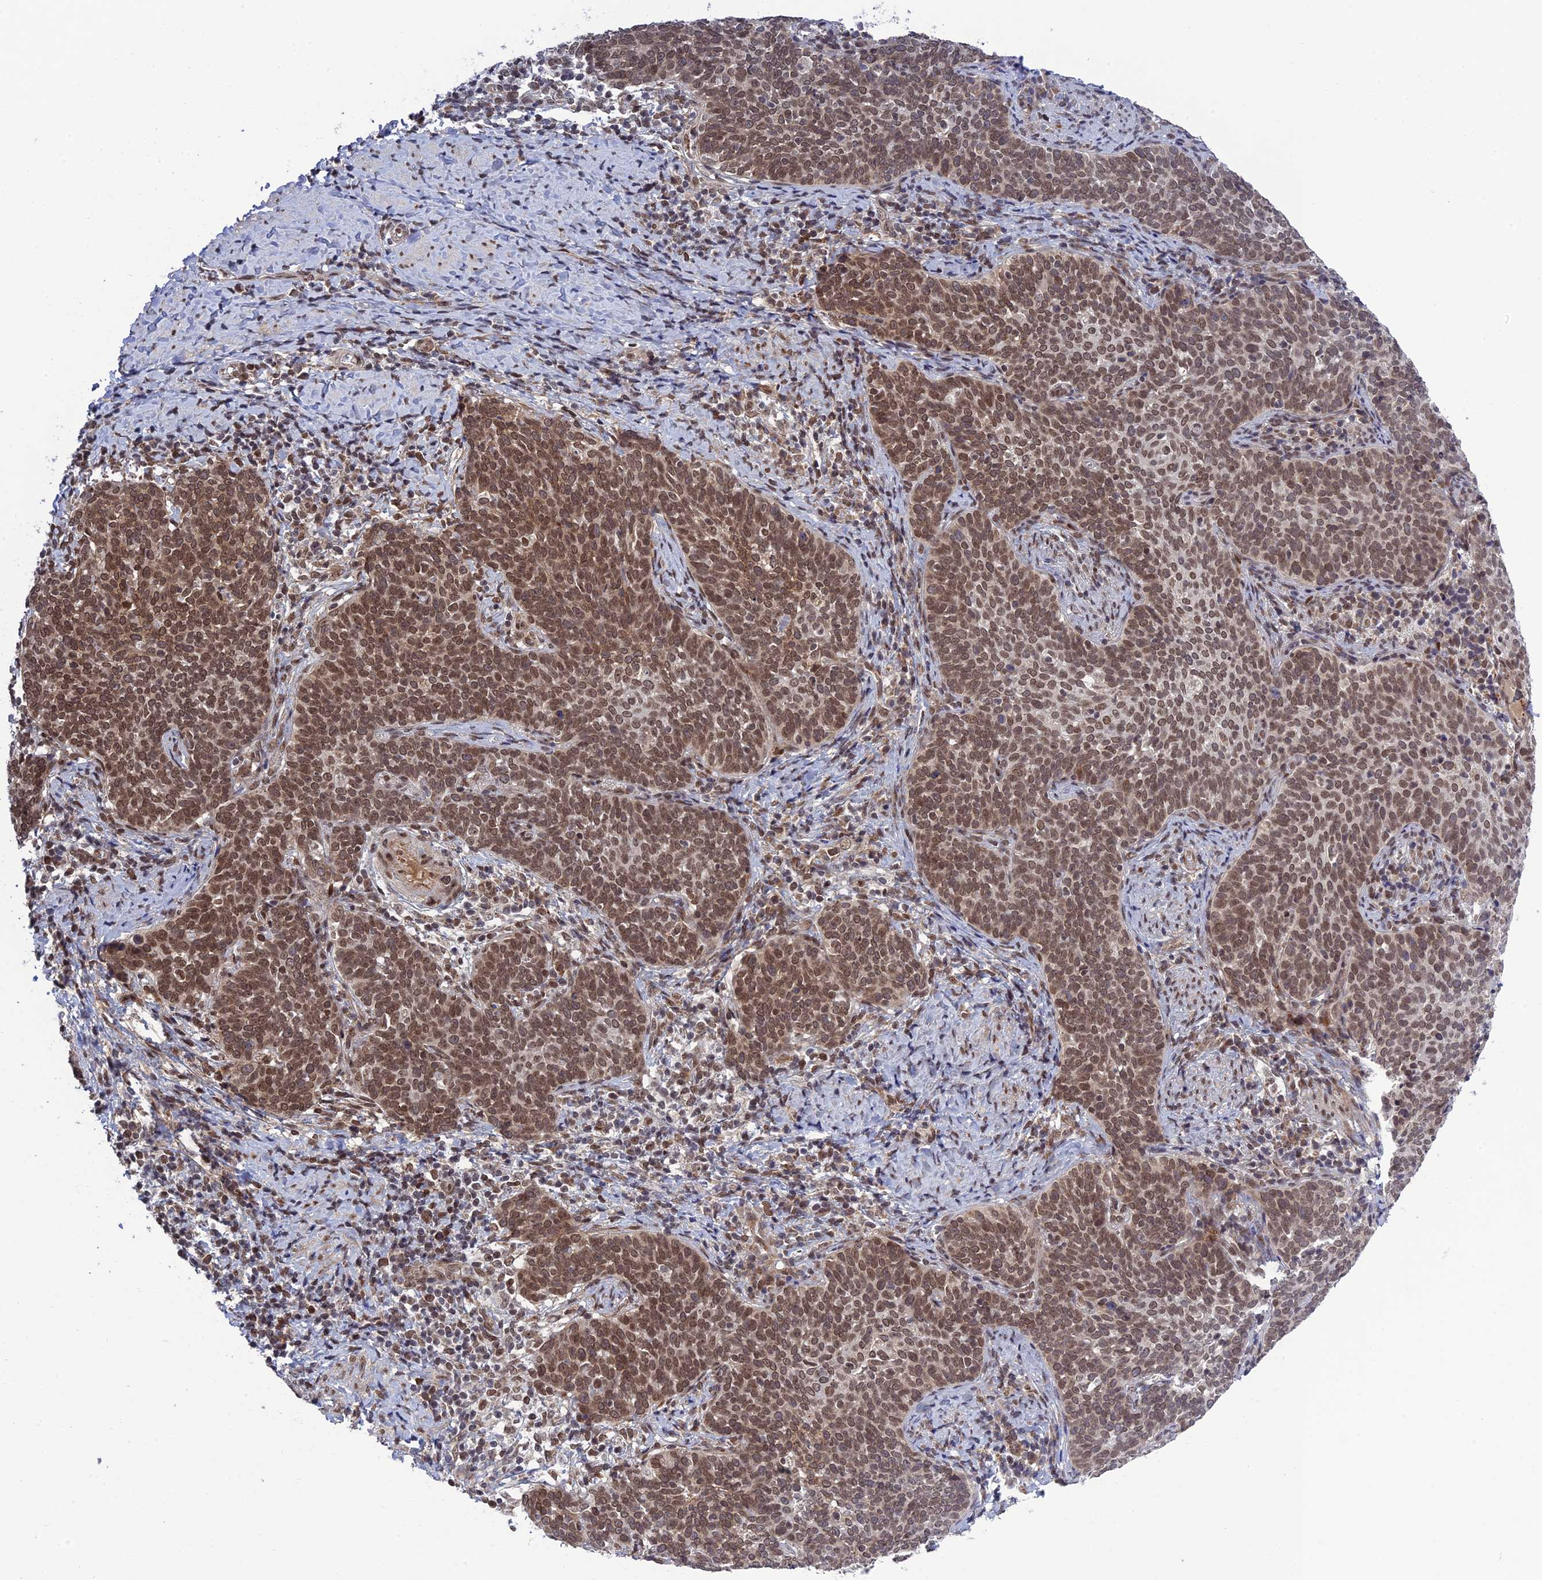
{"staining": {"intensity": "moderate", "quantity": ">75%", "location": "nuclear"}, "tissue": "cervical cancer", "cell_type": "Tumor cells", "image_type": "cancer", "snomed": [{"axis": "morphology", "description": "Normal tissue, NOS"}, {"axis": "morphology", "description": "Squamous cell carcinoma, NOS"}, {"axis": "topography", "description": "Cervix"}], "caption": "Tumor cells reveal medium levels of moderate nuclear positivity in approximately >75% of cells in human cervical squamous cell carcinoma.", "gene": "REXO1", "patient": {"sex": "female", "age": 39}}